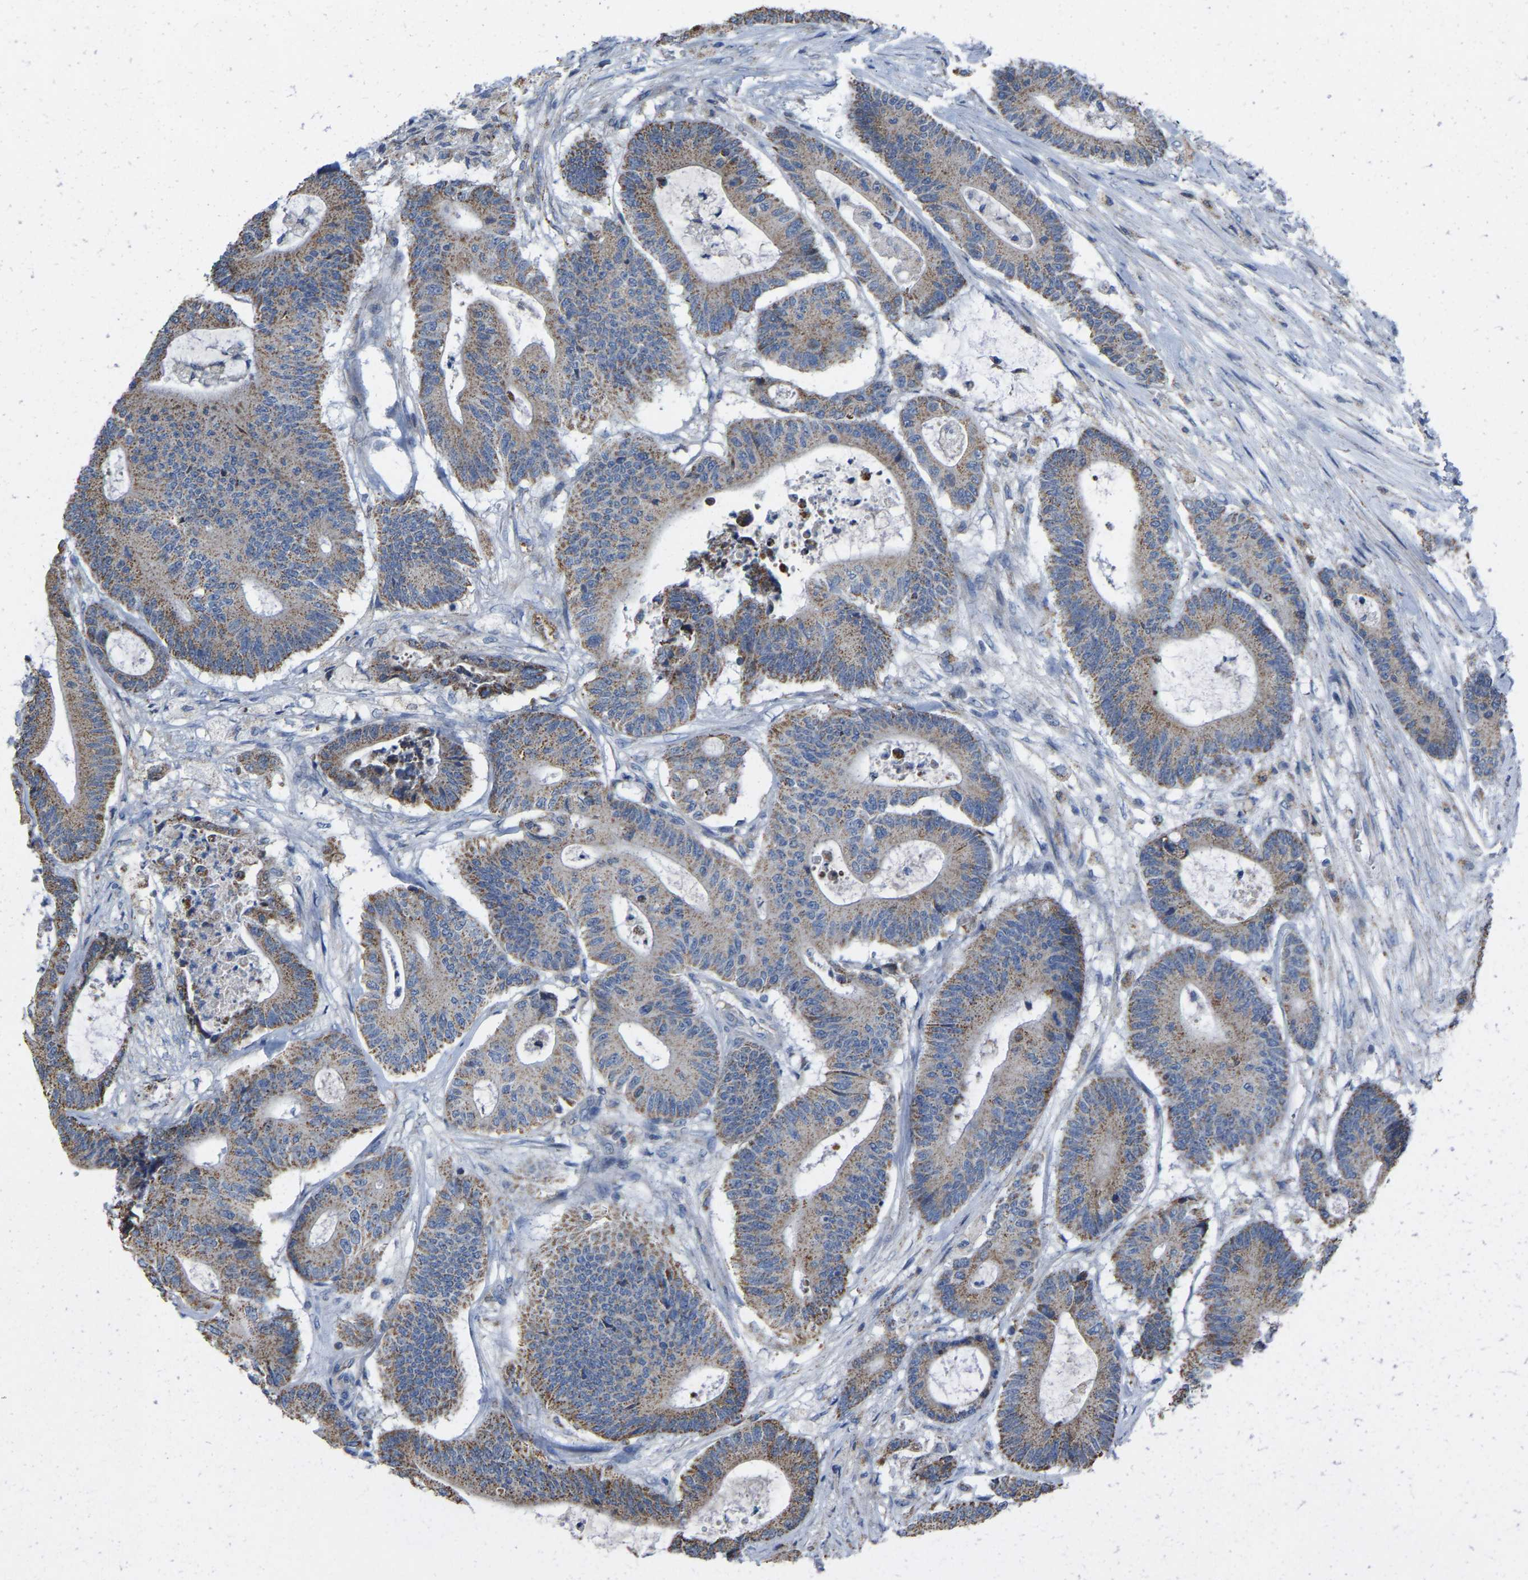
{"staining": {"intensity": "moderate", "quantity": ">75%", "location": "cytoplasmic/membranous"}, "tissue": "colorectal cancer", "cell_type": "Tumor cells", "image_type": "cancer", "snomed": [{"axis": "morphology", "description": "Adenocarcinoma, NOS"}, {"axis": "topography", "description": "Colon"}], "caption": "This is a histology image of immunohistochemistry (IHC) staining of colorectal cancer (adenocarcinoma), which shows moderate expression in the cytoplasmic/membranous of tumor cells.", "gene": "BCL10", "patient": {"sex": "female", "age": 84}}